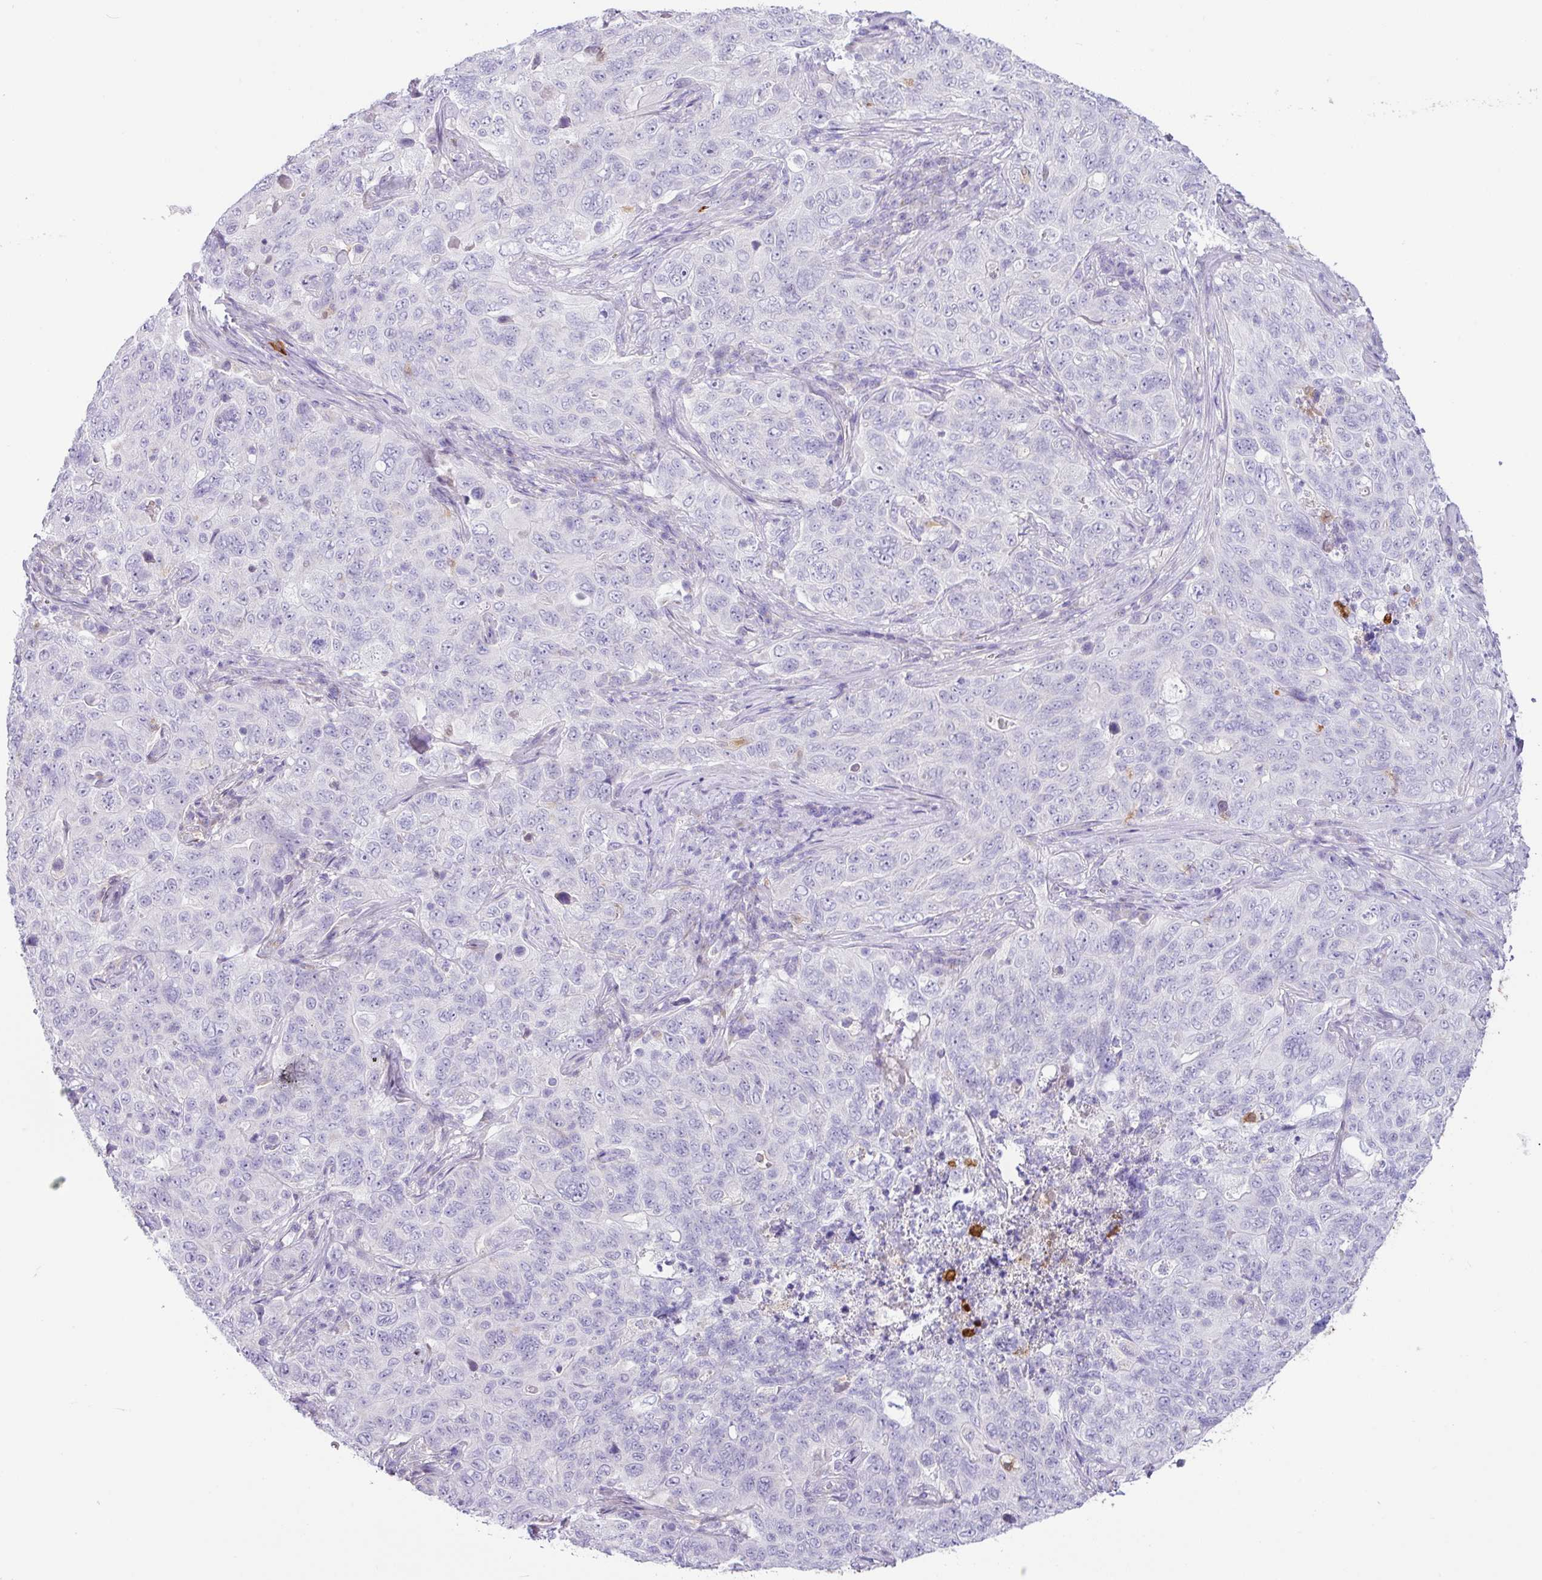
{"staining": {"intensity": "negative", "quantity": "none", "location": "none"}, "tissue": "pancreatic cancer", "cell_type": "Tumor cells", "image_type": "cancer", "snomed": [{"axis": "morphology", "description": "Adenocarcinoma, NOS"}, {"axis": "topography", "description": "Pancreas"}], "caption": "IHC photomicrograph of pancreatic adenocarcinoma stained for a protein (brown), which demonstrates no positivity in tumor cells.", "gene": "SH2D3C", "patient": {"sex": "male", "age": 68}}